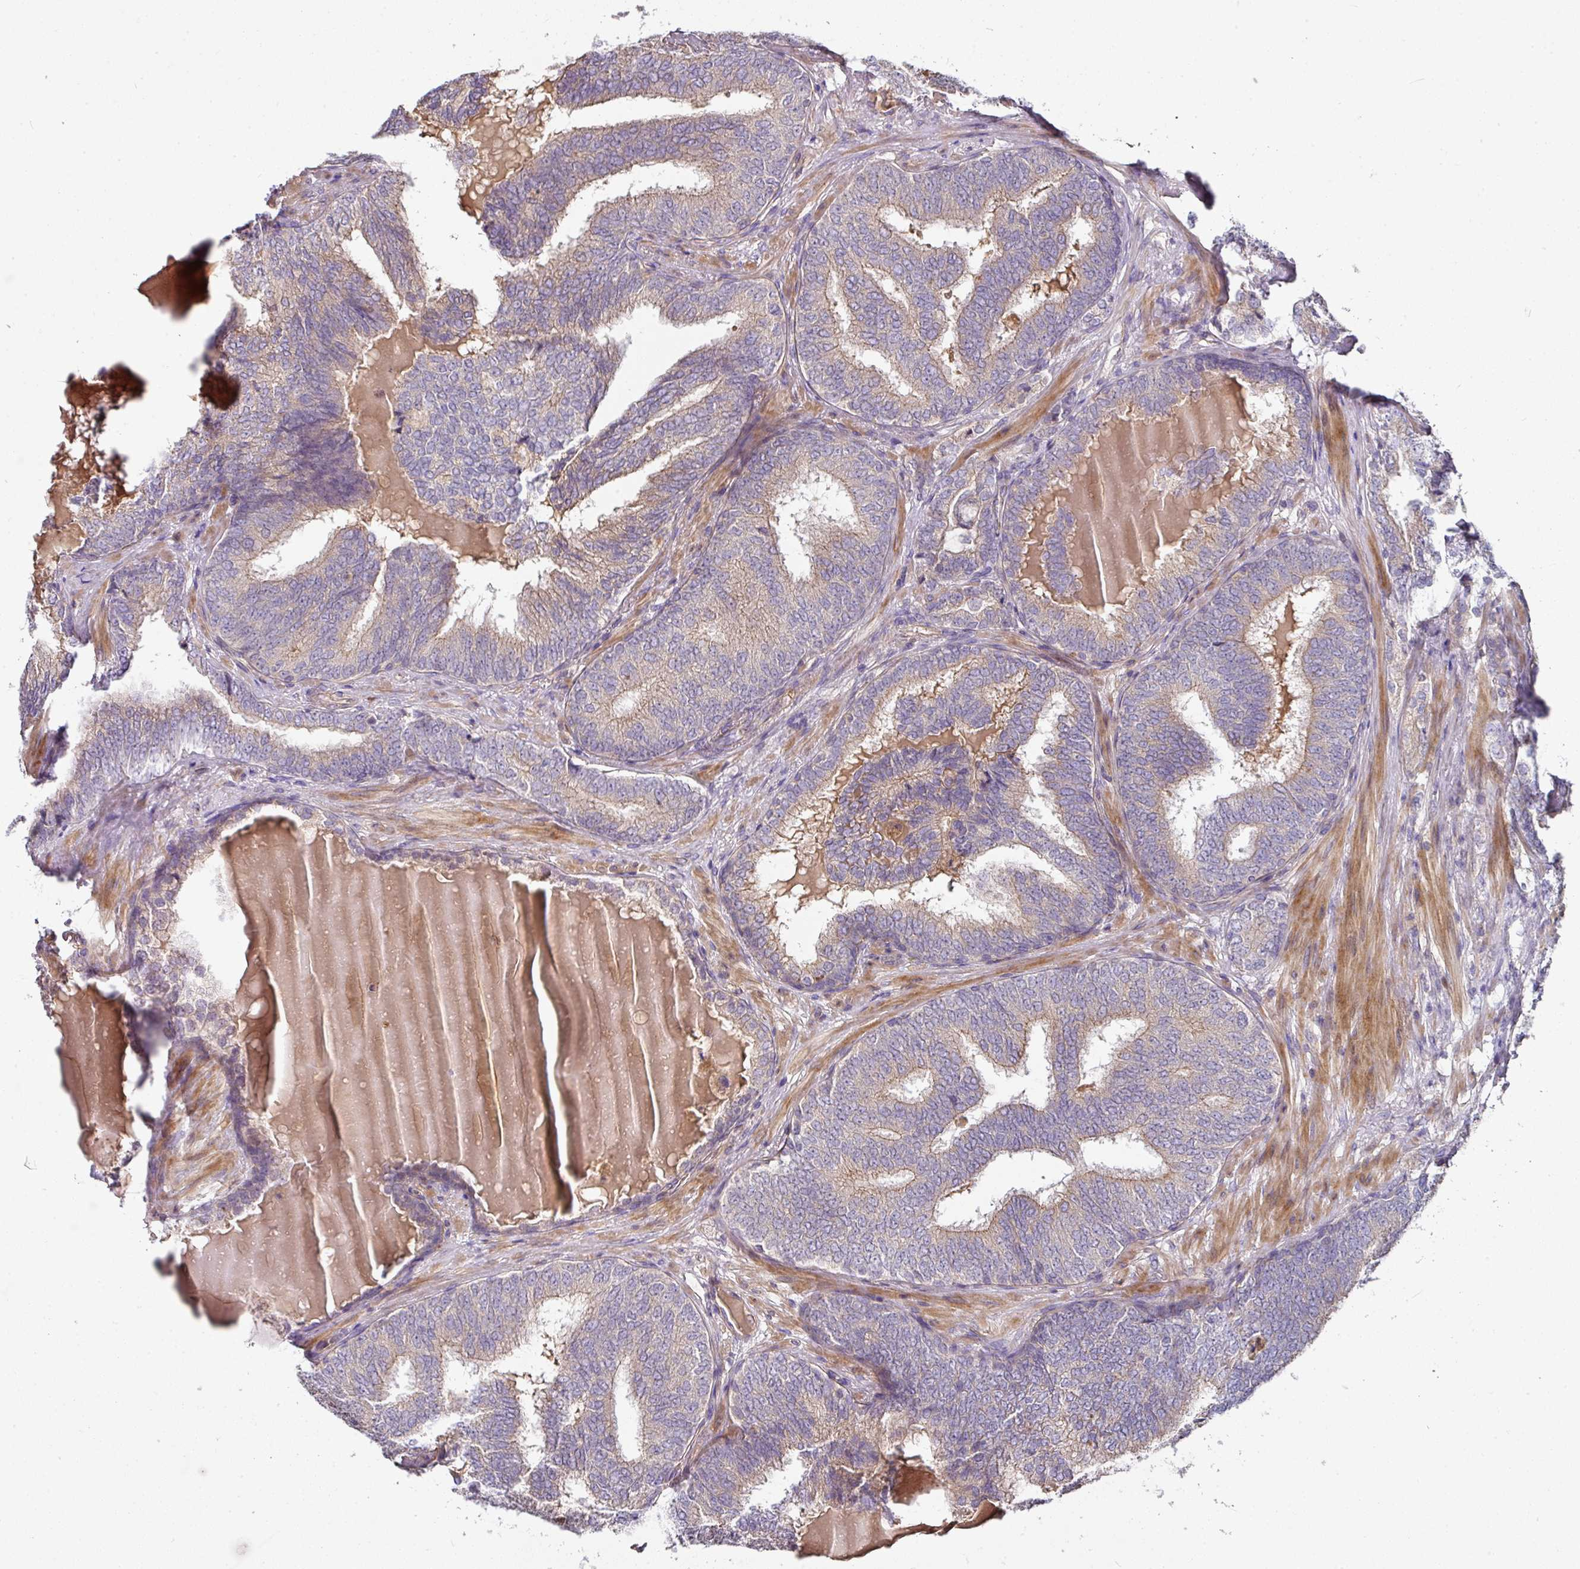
{"staining": {"intensity": "weak", "quantity": "25%-75%", "location": "cytoplasmic/membranous"}, "tissue": "prostate cancer", "cell_type": "Tumor cells", "image_type": "cancer", "snomed": [{"axis": "morphology", "description": "Adenocarcinoma, High grade"}, {"axis": "topography", "description": "Prostate"}], "caption": "Protein expression analysis of human high-grade adenocarcinoma (prostate) reveals weak cytoplasmic/membranous positivity in about 25%-75% of tumor cells.", "gene": "C4orf48", "patient": {"sex": "male", "age": 72}}